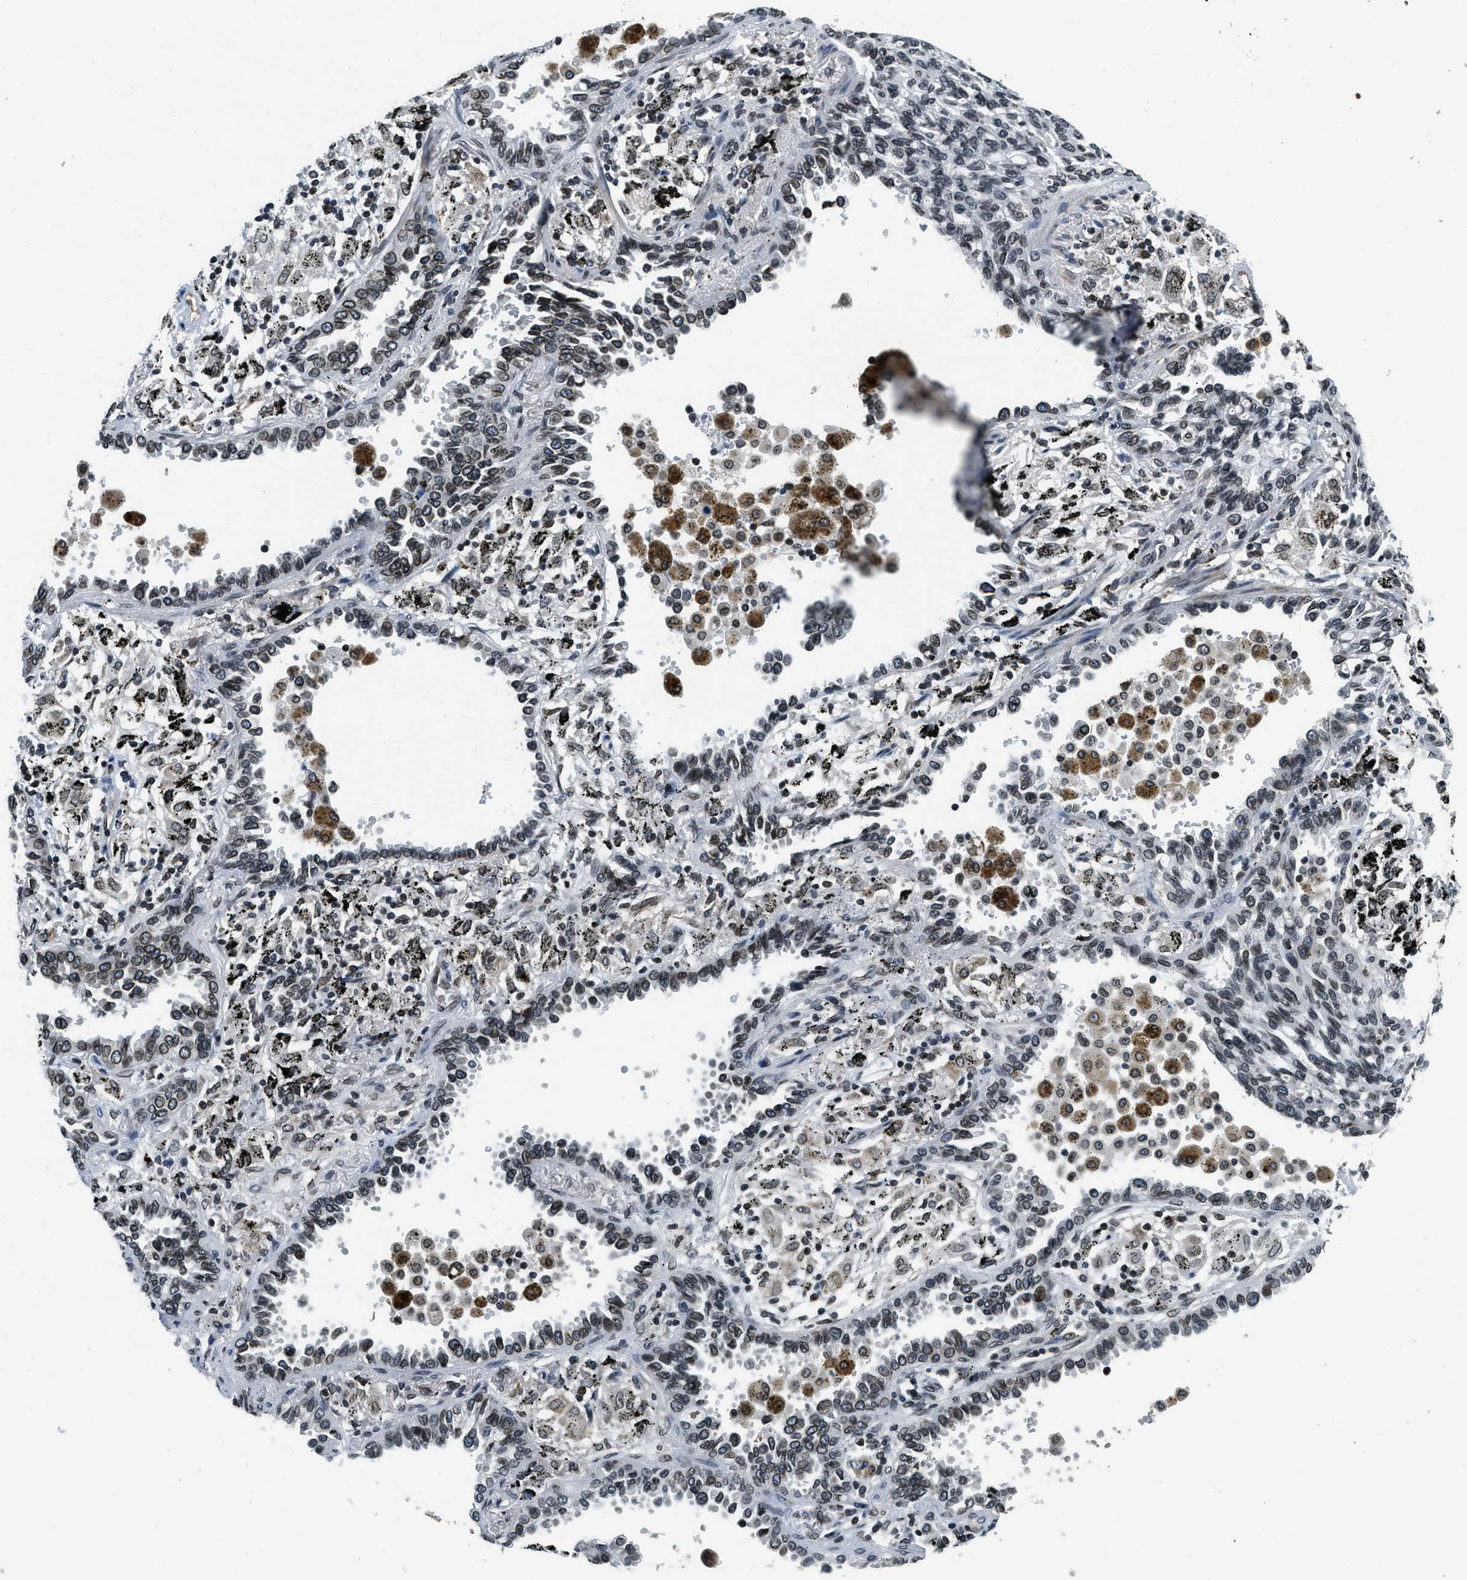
{"staining": {"intensity": "weak", "quantity": ">75%", "location": "nuclear"}, "tissue": "lung cancer", "cell_type": "Tumor cells", "image_type": "cancer", "snomed": [{"axis": "morphology", "description": "Normal tissue, NOS"}, {"axis": "morphology", "description": "Adenocarcinoma, NOS"}, {"axis": "topography", "description": "Lung"}], "caption": "Immunohistochemistry micrograph of neoplastic tissue: adenocarcinoma (lung) stained using IHC shows low levels of weak protein expression localized specifically in the nuclear of tumor cells, appearing as a nuclear brown color.", "gene": "ZC3HC1", "patient": {"sex": "male", "age": 59}}